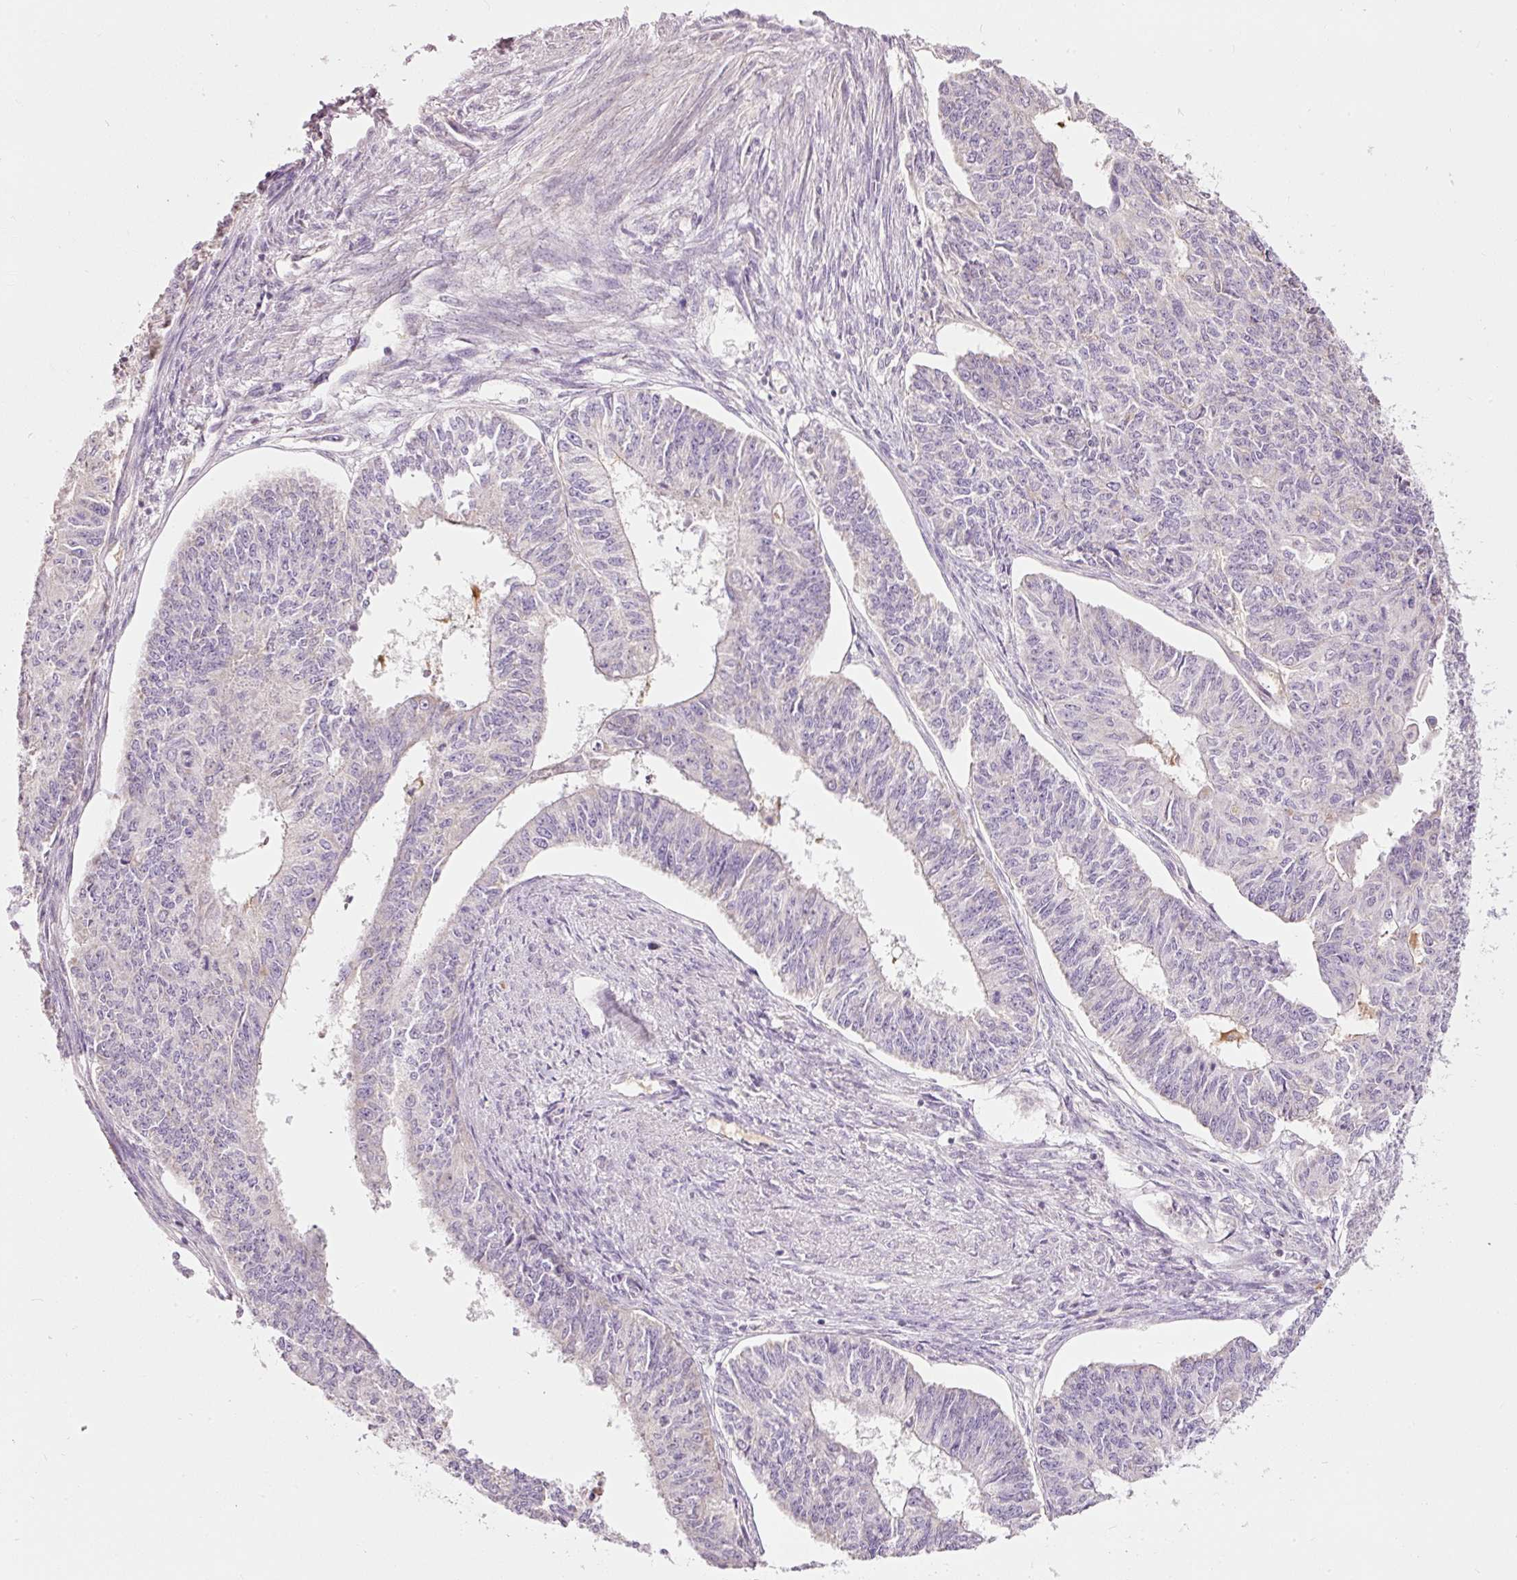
{"staining": {"intensity": "negative", "quantity": "none", "location": "none"}, "tissue": "endometrial cancer", "cell_type": "Tumor cells", "image_type": "cancer", "snomed": [{"axis": "morphology", "description": "Adenocarcinoma, NOS"}, {"axis": "topography", "description": "Endometrium"}], "caption": "A micrograph of human endometrial cancer is negative for staining in tumor cells.", "gene": "LDHAL6B", "patient": {"sex": "female", "age": 32}}